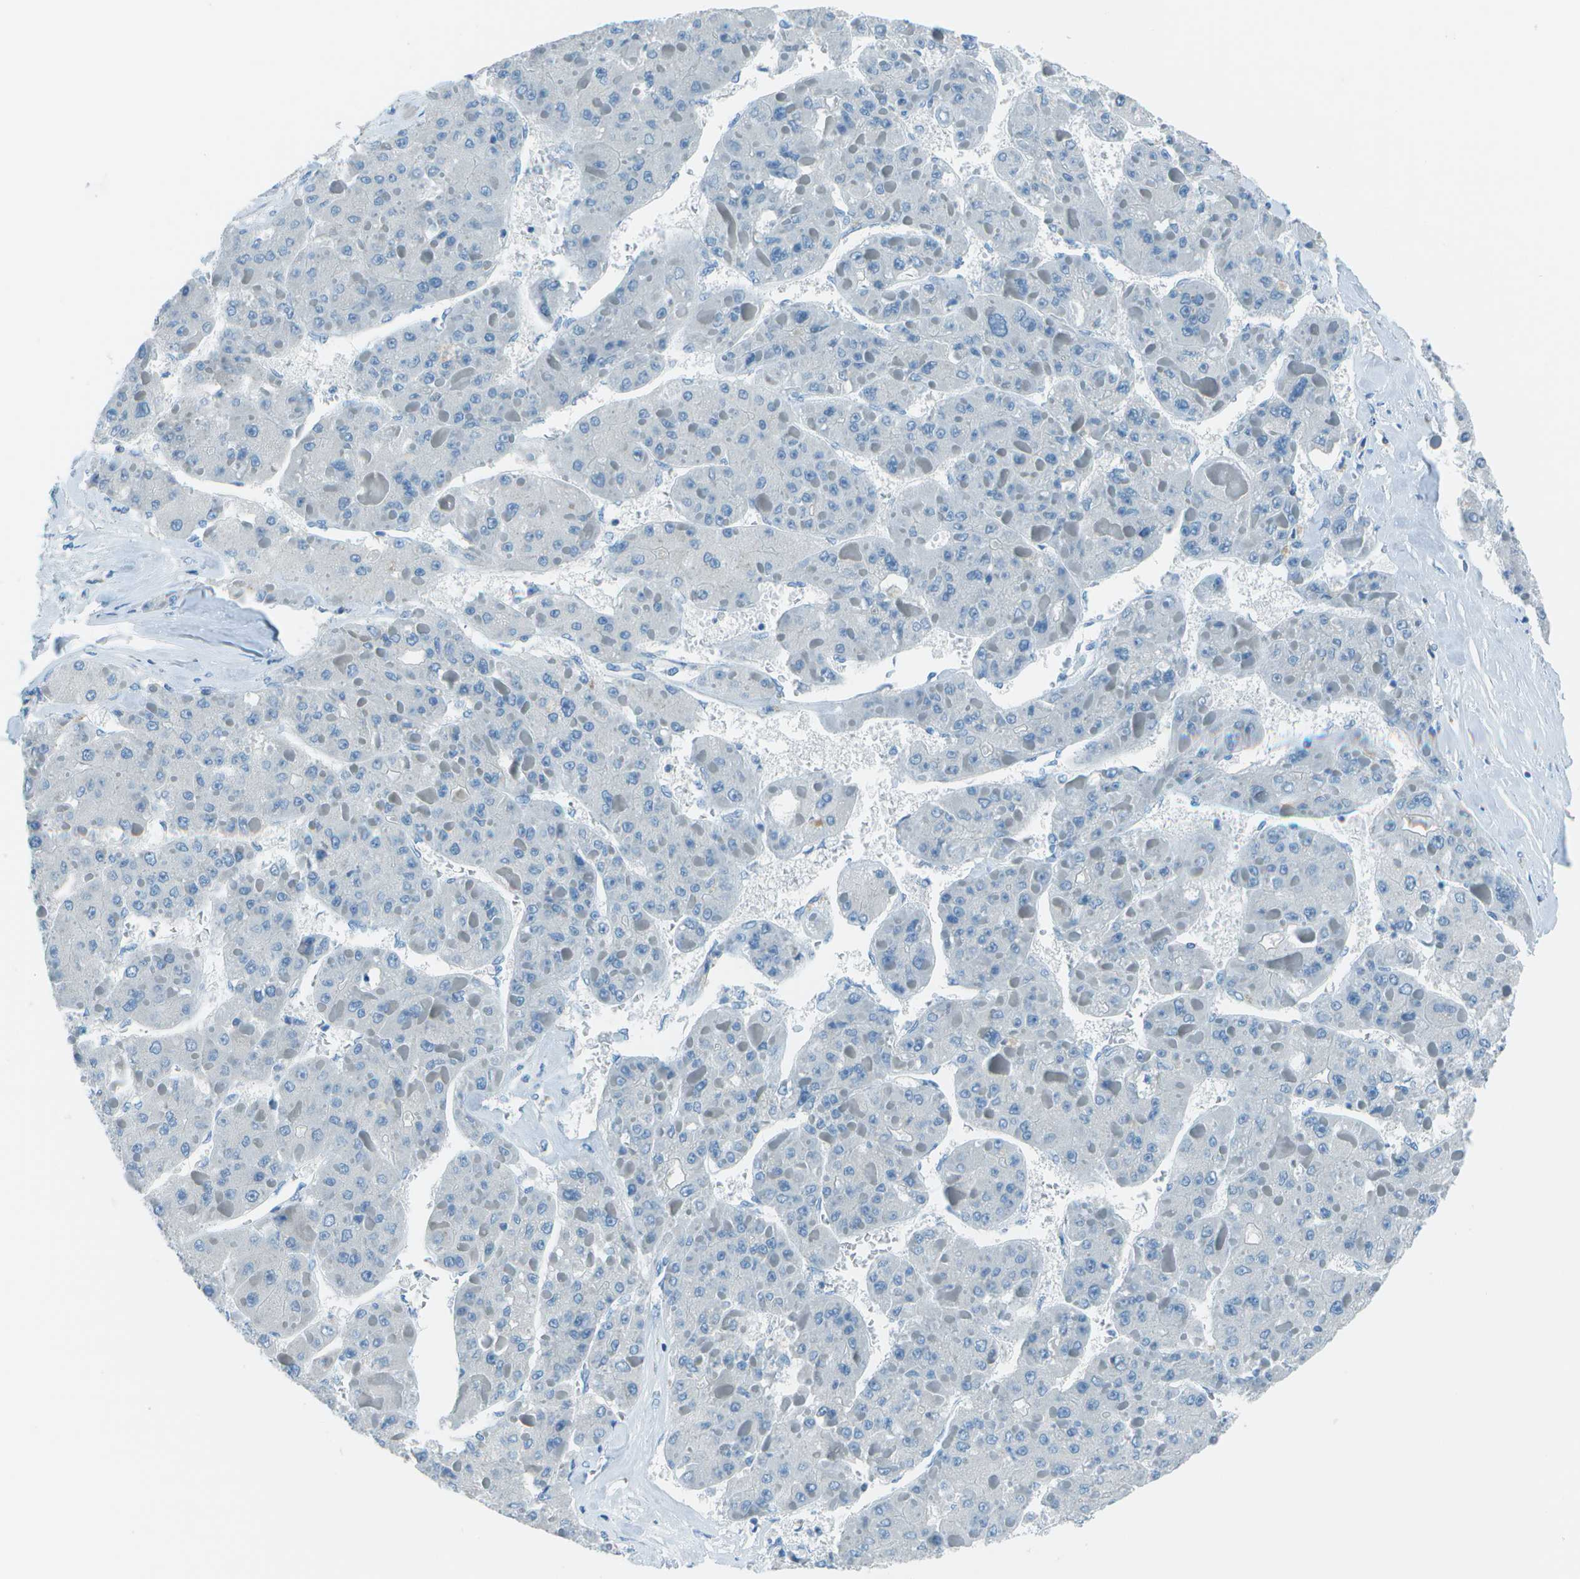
{"staining": {"intensity": "negative", "quantity": "none", "location": "none"}, "tissue": "liver cancer", "cell_type": "Tumor cells", "image_type": "cancer", "snomed": [{"axis": "morphology", "description": "Carcinoma, Hepatocellular, NOS"}, {"axis": "topography", "description": "Liver"}], "caption": "Tumor cells are negative for protein expression in human liver hepatocellular carcinoma.", "gene": "FGF1", "patient": {"sex": "female", "age": 73}}